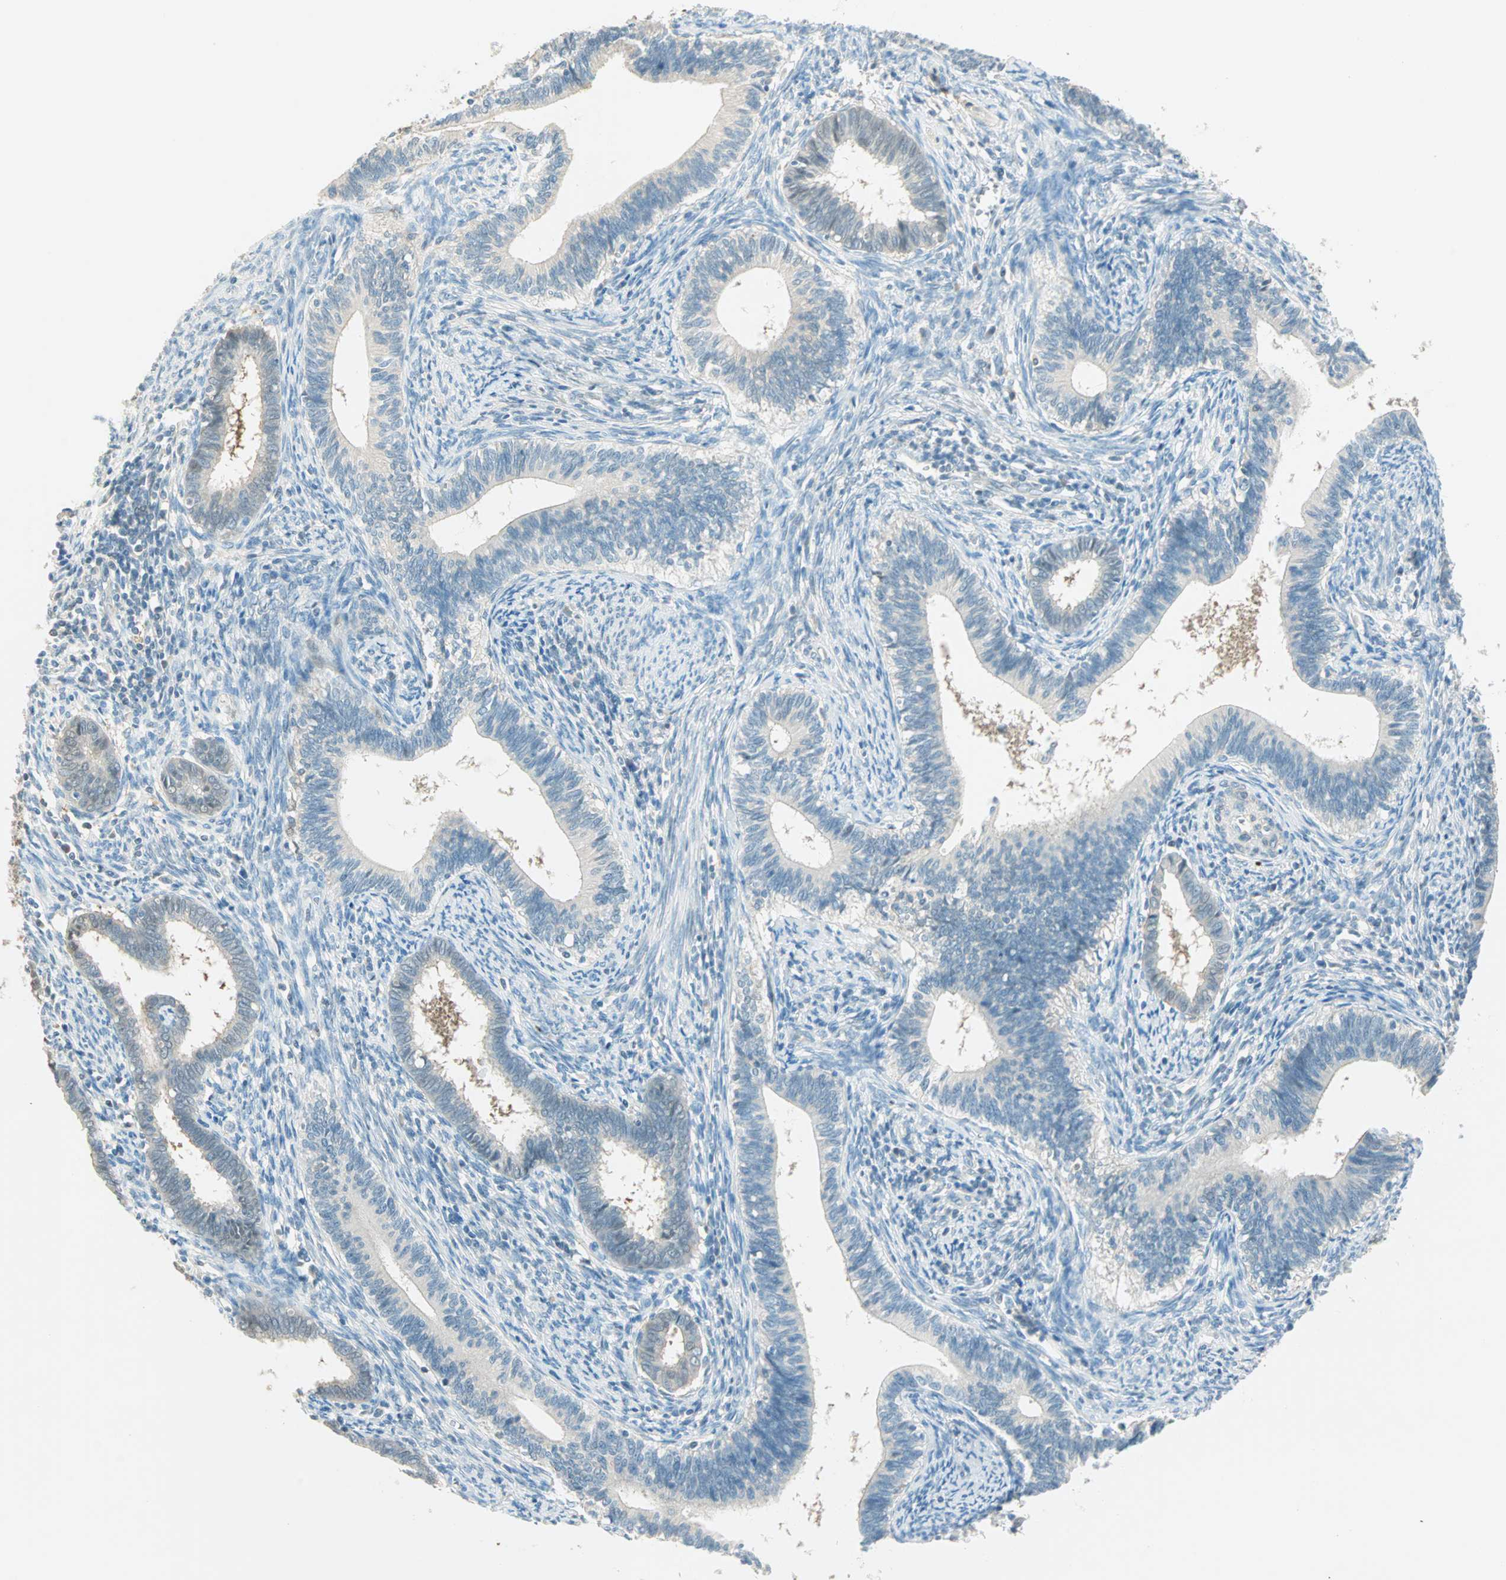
{"staining": {"intensity": "moderate", "quantity": "<25%", "location": "cytoplasmic/membranous,nuclear"}, "tissue": "cervical cancer", "cell_type": "Tumor cells", "image_type": "cancer", "snomed": [{"axis": "morphology", "description": "Adenocarcinoma, NOS"}, {"axis": "topography", "description": "Cervix"}], "caption": "Cervical cancer tissue exhibits moderate cytoplasmic/membranous and nuclear positivity in approximately <25% of tumor cells", "gene": "S100A1", "patient": {"sex": "female", "age": 44}}